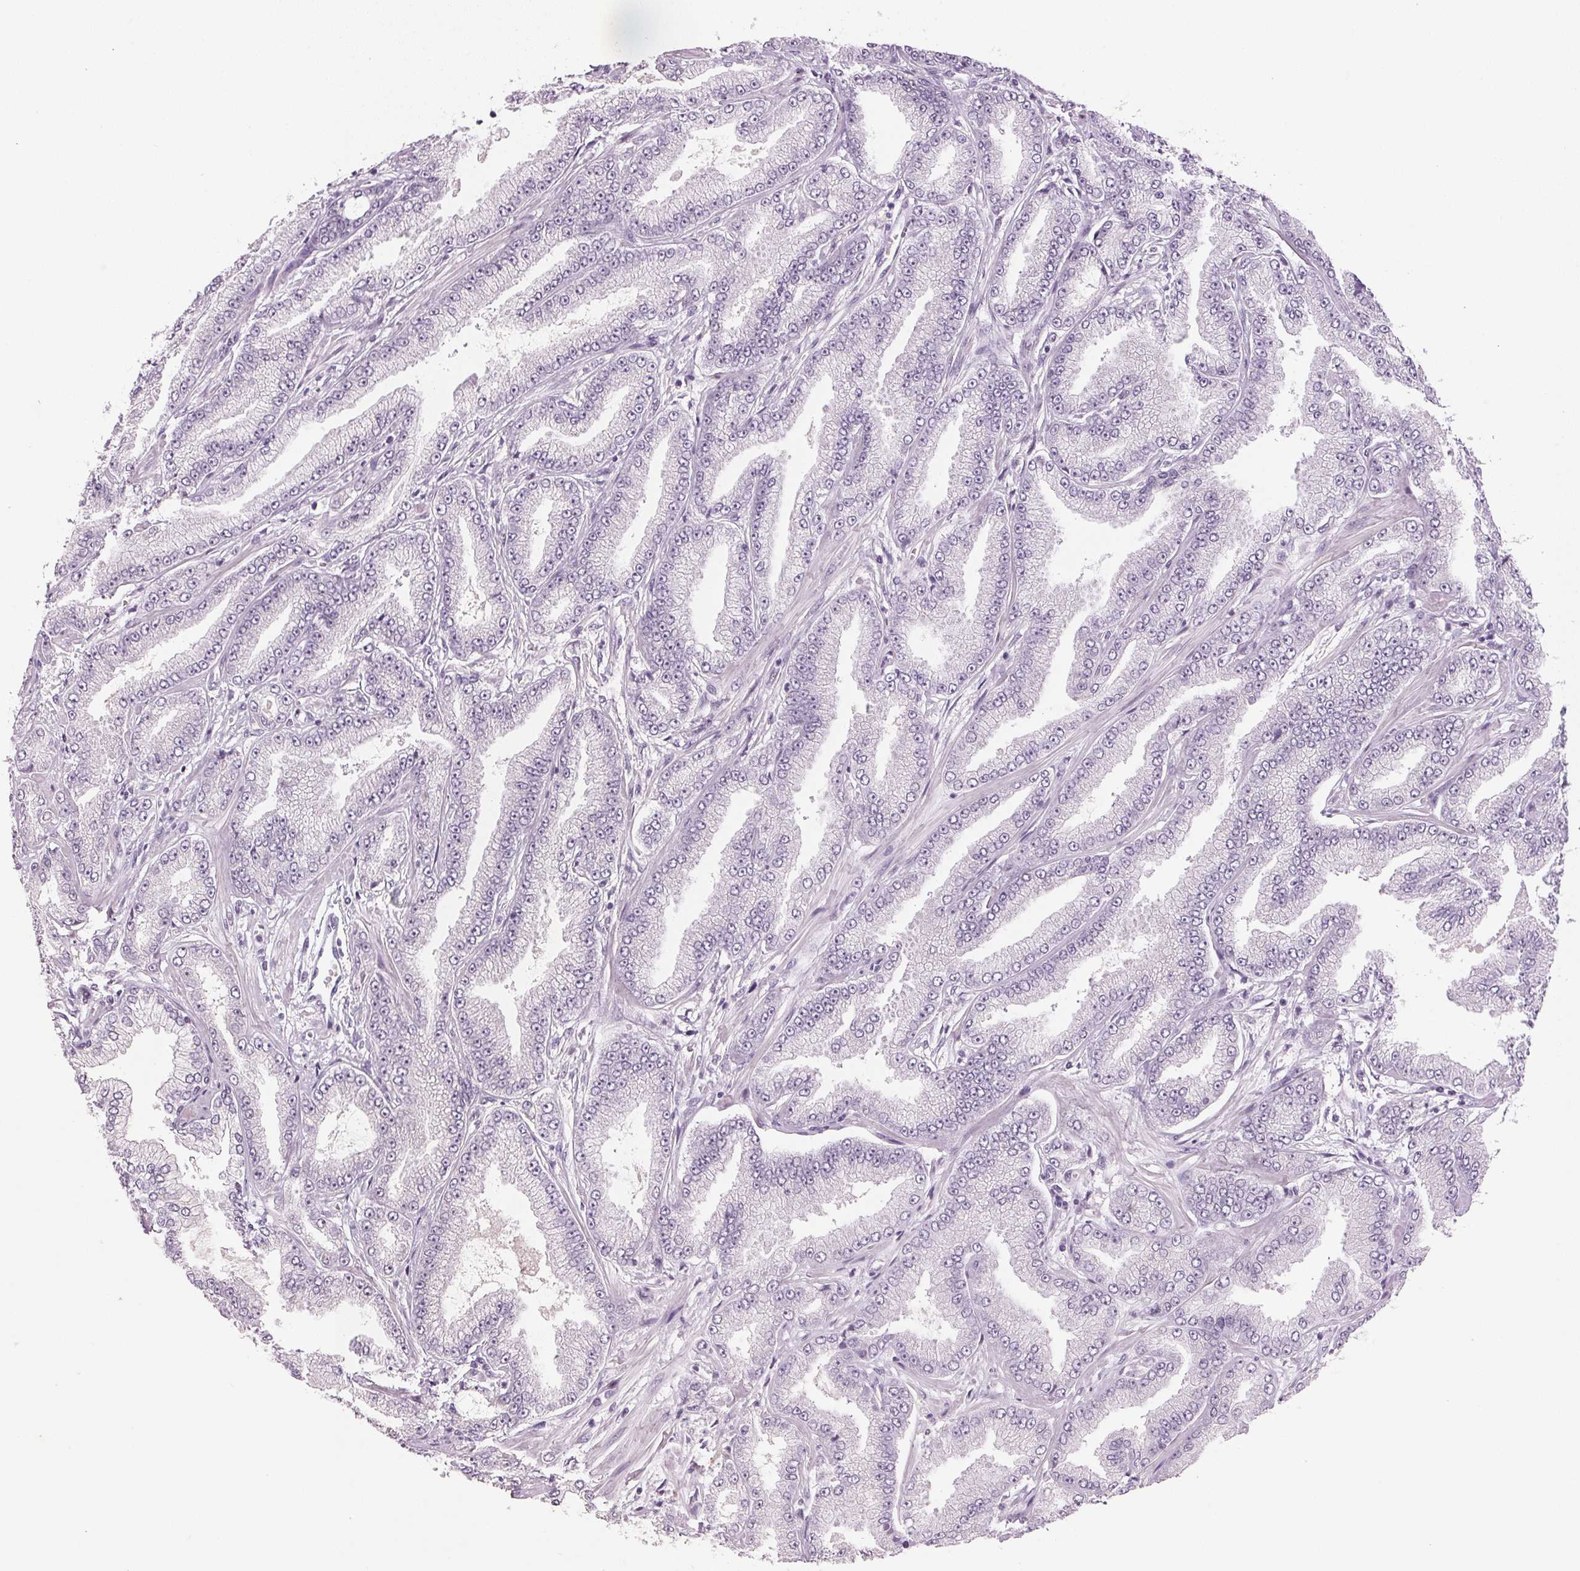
{"staining": {"intensity": "negative", "quantity": "none", "location": "none"}, "tissue": "prostate cancer", "cell_type": "Tumor cells", "image_type": "cancer", "snomed": [{"axis": "morphology", "description": "Adenocarcinoma, Low grade"}, {"axis": "topography", "description": "Prostate"}], "caption": "IHC of human adenocarcinoma (low-grade) (prostate) displays no expression in tumor cells.", "gene": "IGFBP1", "patient": {"sex": "male", "age": 55}}